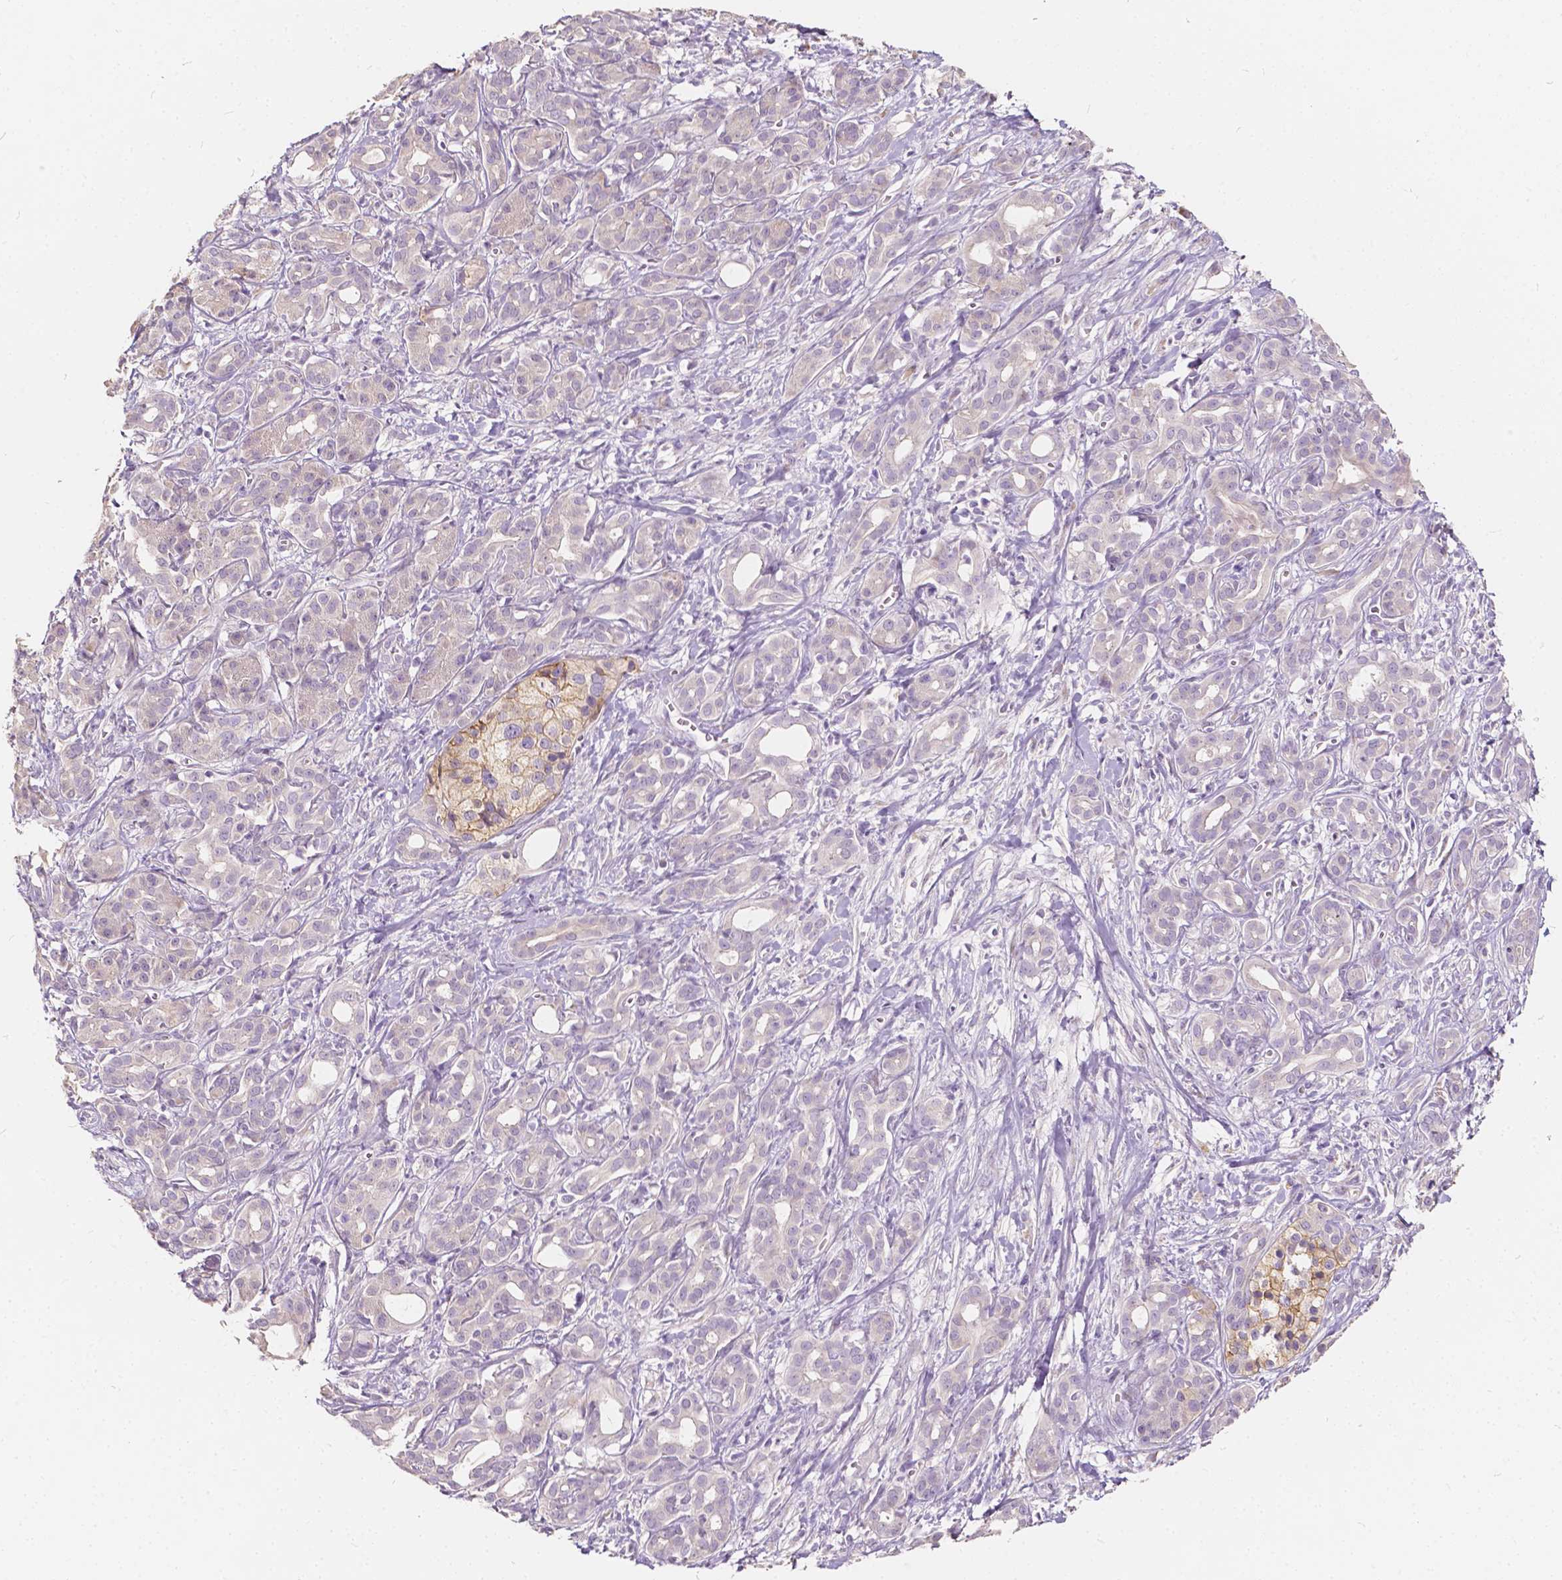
{"staining": {"intensity": "negative", "quantity": "none", "location": "none"}, "tissue": "pancreatic cancer", "cell_type": "Tumor cells", "image_type": "cancer", "snomed": [{"axis": "morphology", "description": "Adenocarcinoma, NOS"}, {"axis": "topography", "description": "Pancreas"}], "caption": "An IHC photomicrograph of pancreatic cancer (adenocarcinoma) is shown. There is no staining in tumor cells of pancreatic cancer (adenocarcinoma).", "gene": "SLC7A8", "patient": {"sex": "male", "age": 61}}